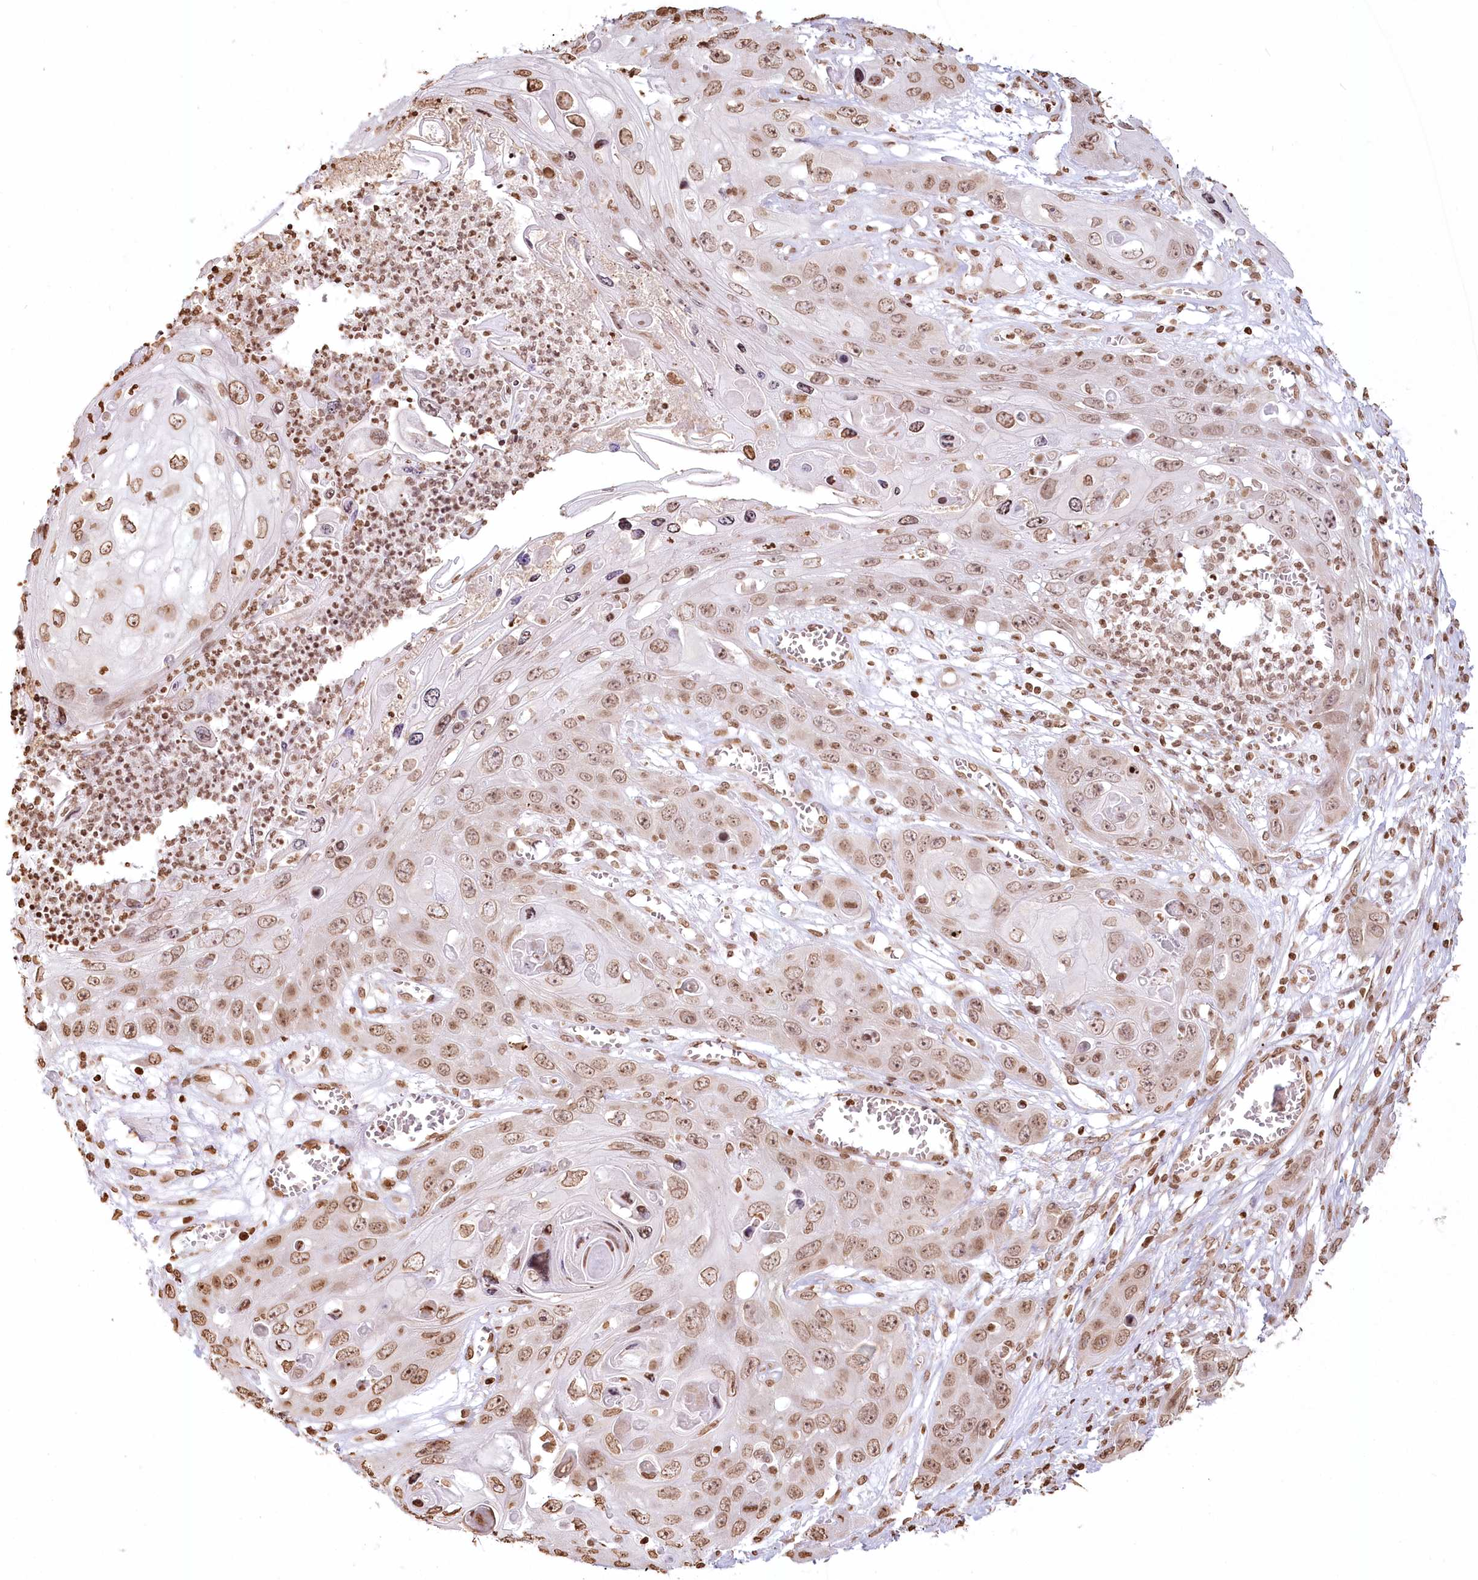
{"staining": {"intensity": "moderate", "quantity": ">75%", "location": "nuclear"}, "tissue": "skin cancer", "cell_type": "Tumor cells", "image_type": "cancer", "snomed": [{"axis": "morphology", "description": "Squamous cell carcinoma, NOS"}, {"axis": "topography", "description": "Skin"}], "caption": "High-magnification brightfield microscopy of skin squamous cell carcinoma stained with DAB (3,3'-diaminobenzidine) (brown) and counterstained with hematoxylin (blue). tumor cells exhibit moderate nuclear expression is present in approximately>75% of cells.", "gene": "FAM13A", "patient": {"sex": "male", "age": 55}}